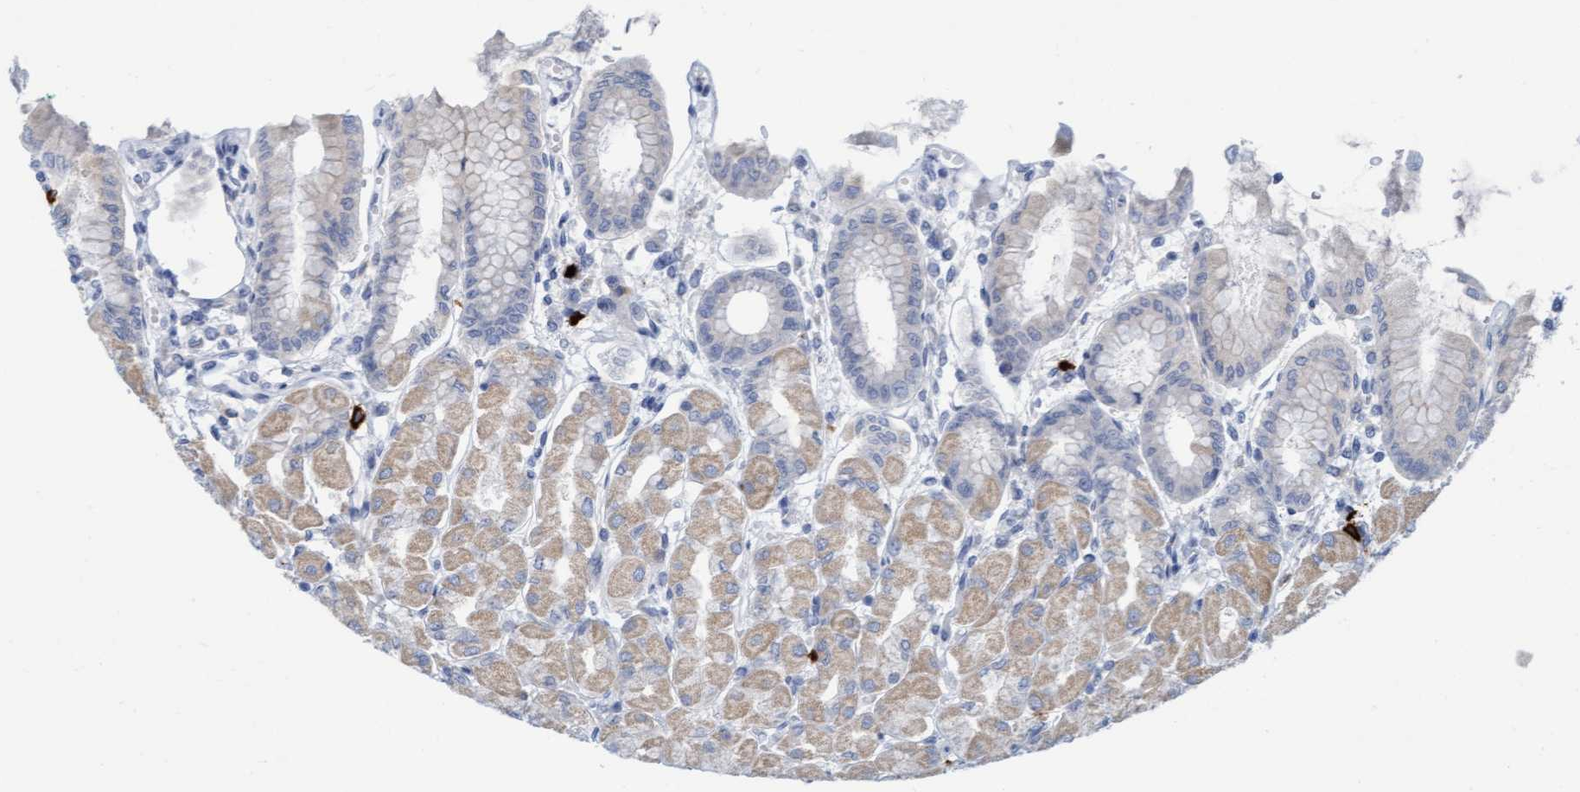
{"staining": {"intensity": "weak", "quantity": "<25%", "location": "cytoplasmic/membranous"}, "tissue": "stomach", "cell_type": "Glandular cells", "image_type": "normal", "snomed": [{"axis": "morphology", "description": "Normal tissue, NOS"}, {"axis": "topography", "description": "Stomach, upper"}], "caption": "Immunohistochemistry (IHC) image of normal stomach stained for a protein (brown), which exhibits no staining in glandular cells.", "gene": "CPA3", "patient": {"sex": "female", "age": 56}}